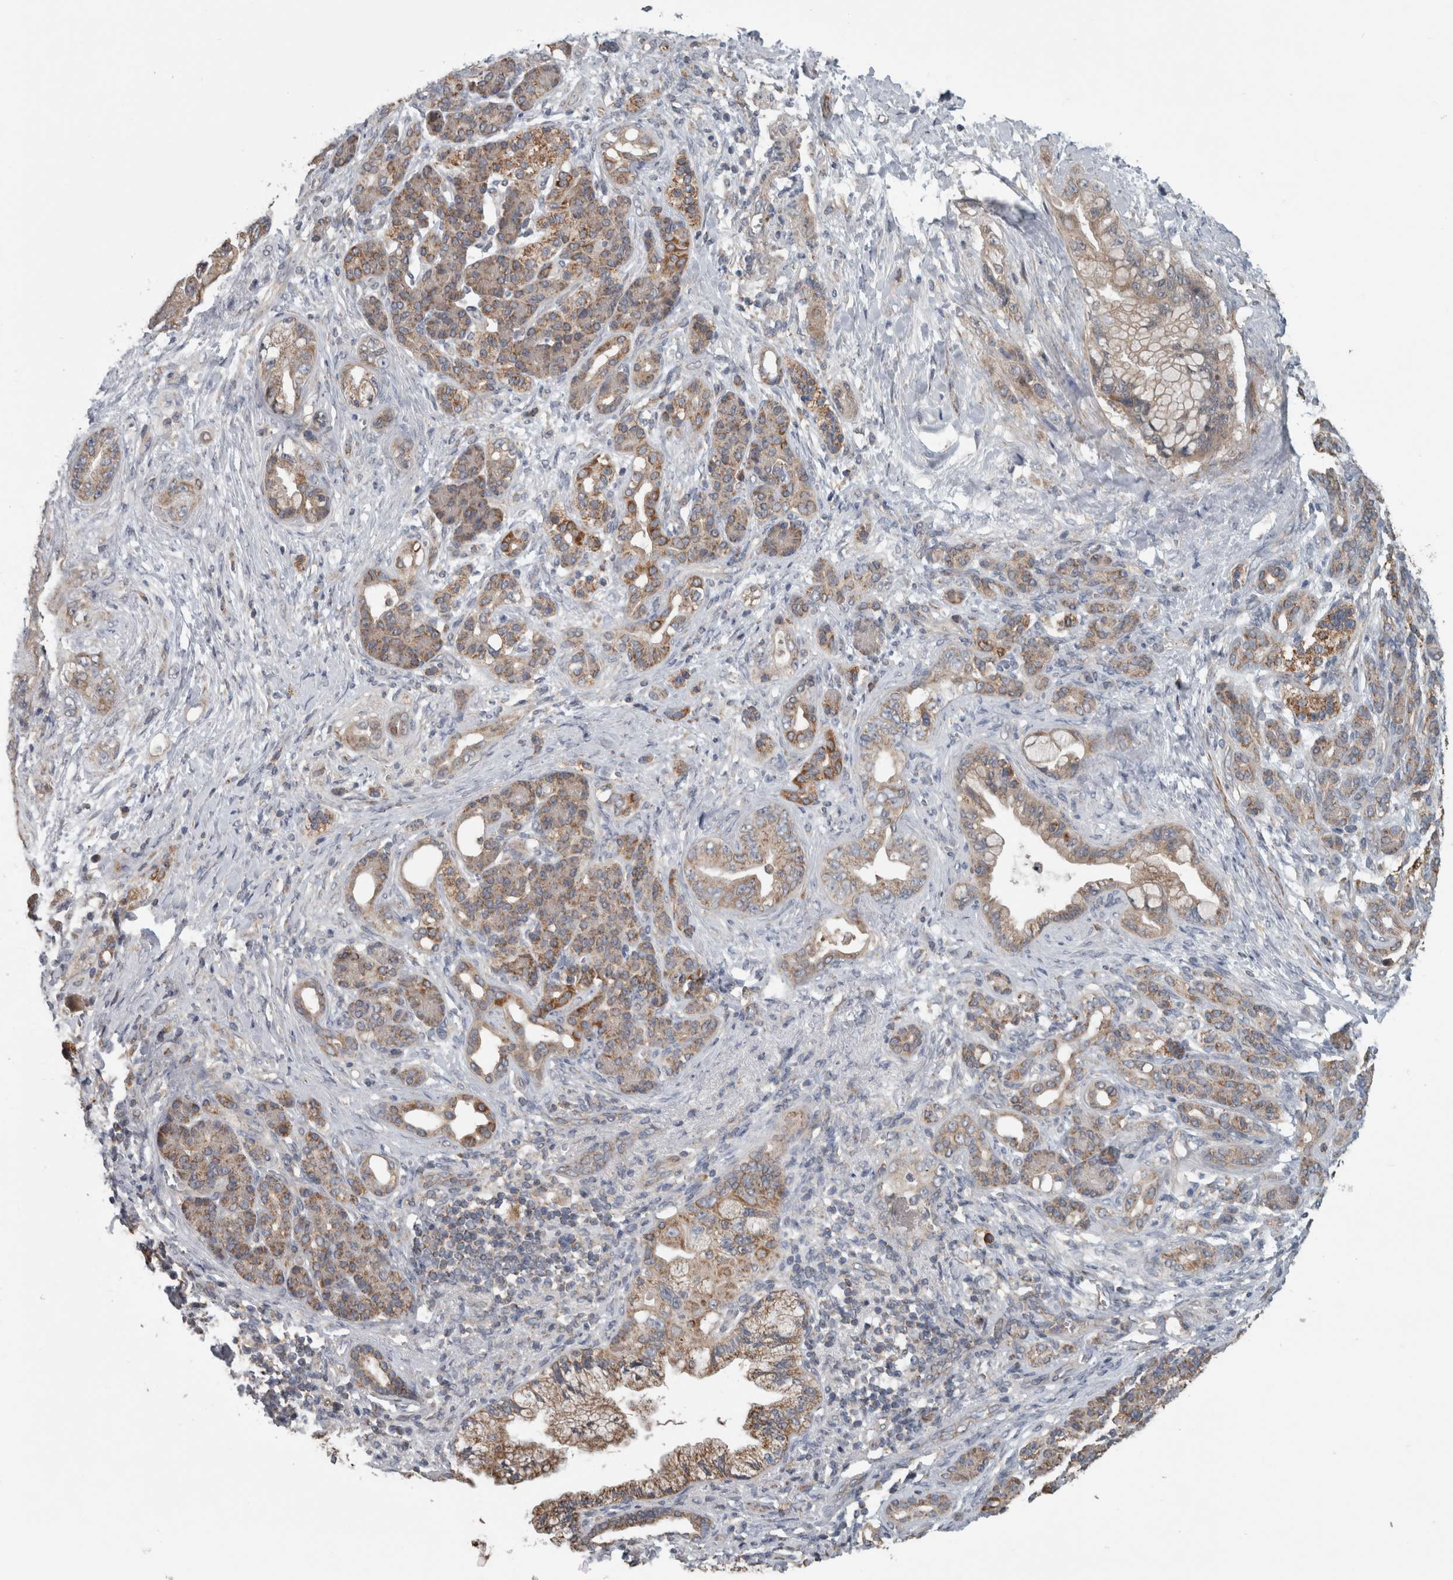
{"staining": {"intensity": "moderate", "quantity": ">75%", "location": "cytoplasmic/membranous"}, "tissue": "pancreatic cancer", "cell_type": "Tumor cells", "image_type": "cancer", "snomed": [{"axis": "morphology", "description": "Adenocarcinoma, NOS"}, {"axis": "topography", "description": "Pancreas"}], "caption": "A medium amount of moderate cytoplasmic/membranous staining is seen in approximately >75% of tumor cells in adenocarcinoma (pancreatic) tissue. (brown staining indicates protein expression, while blue staining denotes nuclei).", "gene": "ARMC1", "patient": {"sex": "male", "age": 59}}